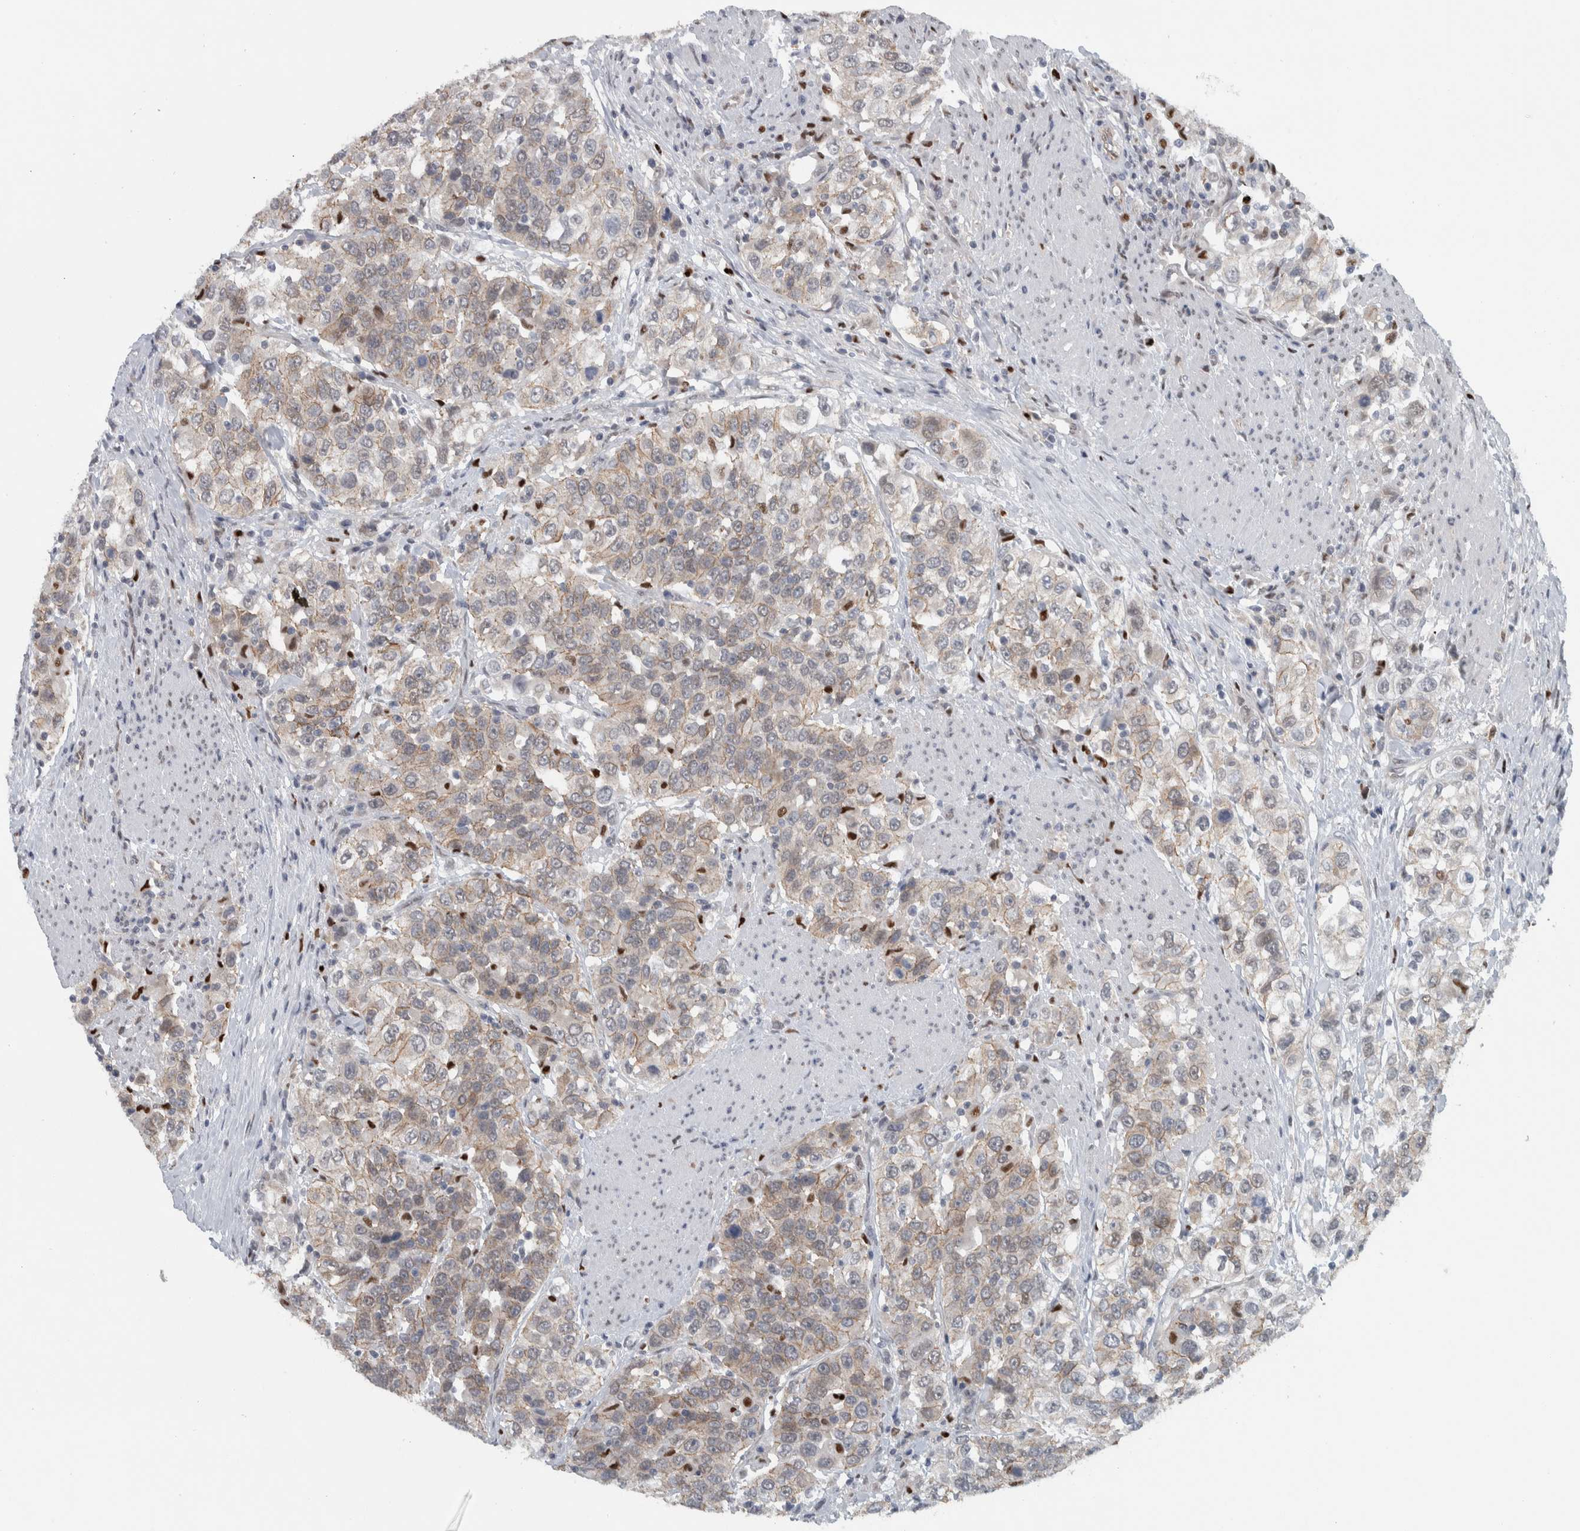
{"staining": {"intensity": "weak", "quantity": ">75%", "location": "cytoplasmic/membranous"}, "tissue": "urothelial cancer", "cell_type": "Tumor cells", "image_type": "cancer", "snomed": [{"axis": "morphology", "description": "Urothelial carcinoma, High grade"}, {"axis": "topography", "description": "Urinary bladder"}], "caption": "Protein staining exhibits weak cytoplasmic/membranous expression in about >75% of tumor cells in urothelial cancer. (IHC, brightfield microscopy, high magnification).", "gene": "ADPRM", "patient": {"sex": "female", "age": 80}}